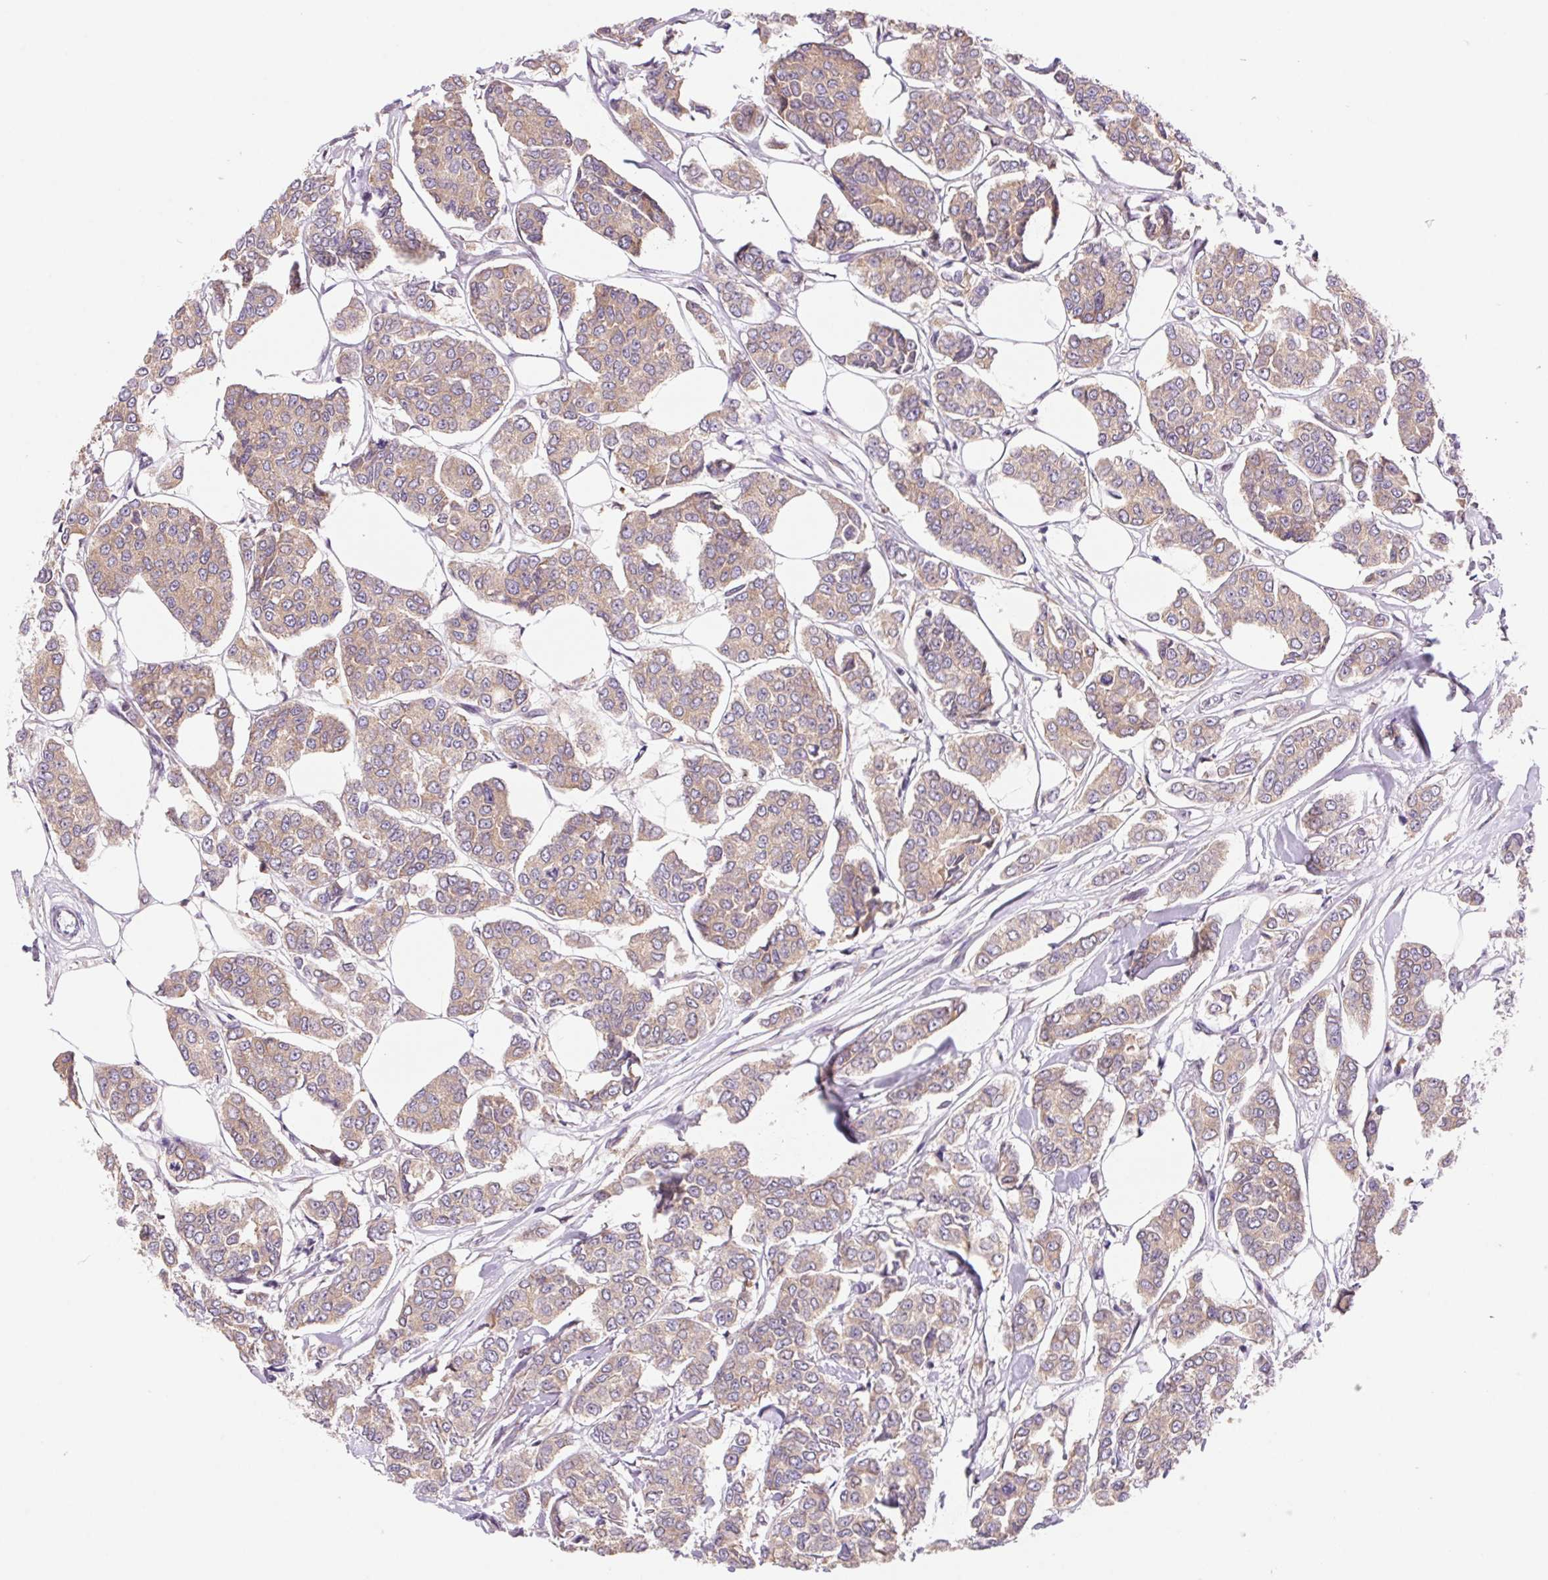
{"staining": {"intensity": "moderate", "quantity": ">75%", "location": "cytoplasmic/membranous"}, "tissue": "breast cancer", "cell_type": "Tumor cells", "image_type": "cancer", "snomed": [{"axis": "morphology", "description": "Duct carcinoma"}, {"axis": "topography", "description": "Breast"}], "caption": "The image displays staining of infiltrating ductal carcinoma (breast), revealing moderate cytoplasmic/membranous protein staining (brown color) within tumor cells. (brown staining indicates protein expression, while blue staining denotes nuclei).", "gene": "KLHL20", "patient": {"sex": "female", "age": 94}}